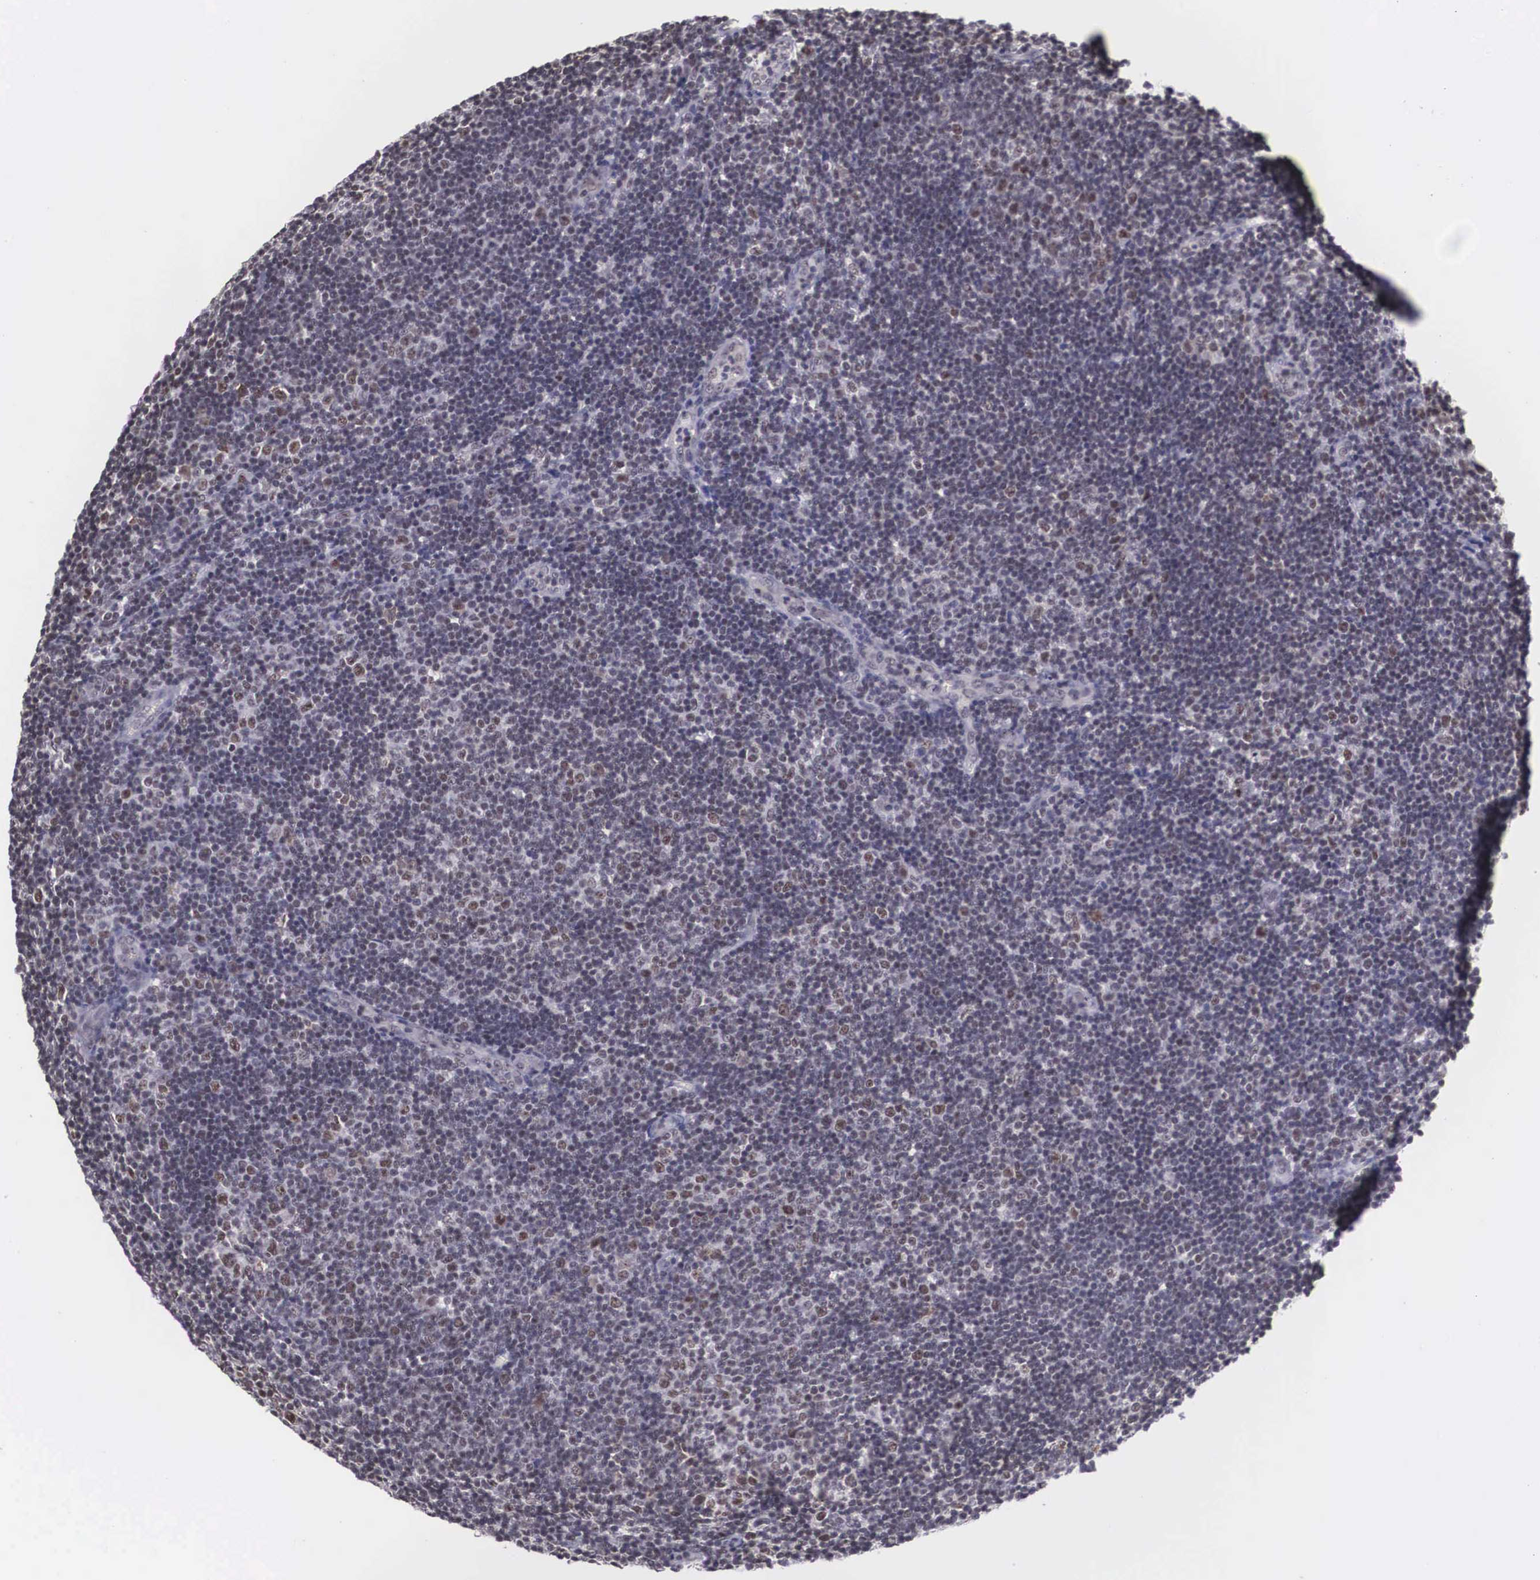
{"staining": {"intensity": "weak", "quantity": "<25%", "location": "nuclear"}, "tissue": "lymphoma", "cell_type": "Tumor cells", "image_type": "cancer", "snomed": [{"axis": "morphology", "description": "Malignant lymphoma, non-Hodgkin's type, Low grade"}, {"axis": "topography", "description": "Lymph node"}], "caption": "An immunohistochemistry (IHC) image of lymphoma is shown. There is no staining in tumor cells of lymphoma.", "gene": "ZNF275", "patient": {"sex": "male", "age": 49}}